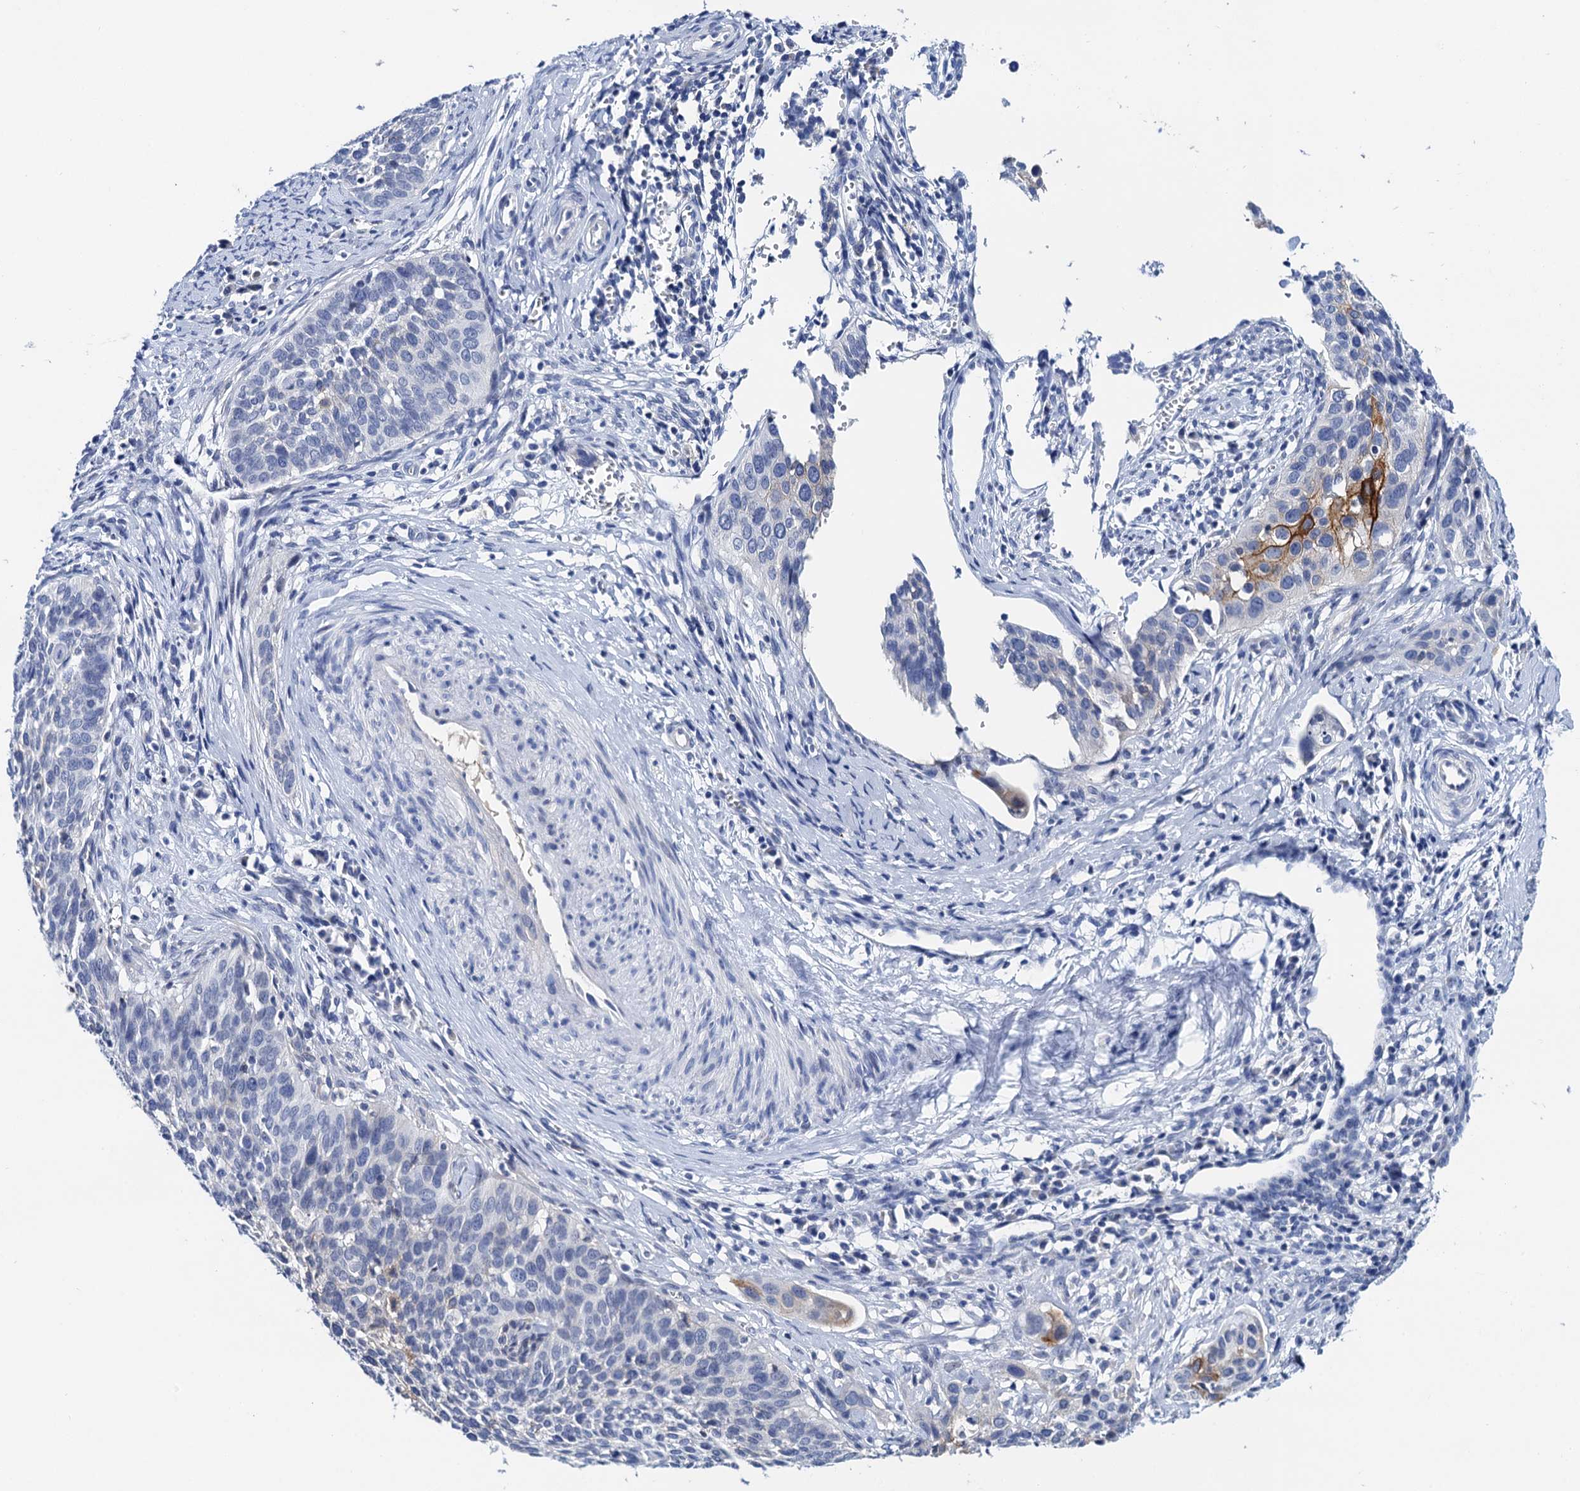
{"staining": {"intensity": "moderate", "quantity": "<25%", "location": "cytoplasmic/membranous"}, "tissue": "cervical cancer", "cell_type": "Tumor cells", "image_type": "cancer", "snomed": [{"axis": "morphology", "description": "Squamous cell carcinoma, NOS"}, {"axis": "topography", "description": "Cervix"}], "caption": "DAB immunohistochemical staining of human cervical cancer (squamous cell carcinoma) reveals moderate cytoplasmic/membranous protein expression in about <25% of tumor cells.", "gene": "LYPD3", "patient": {"sex": "female", "age": 34}}